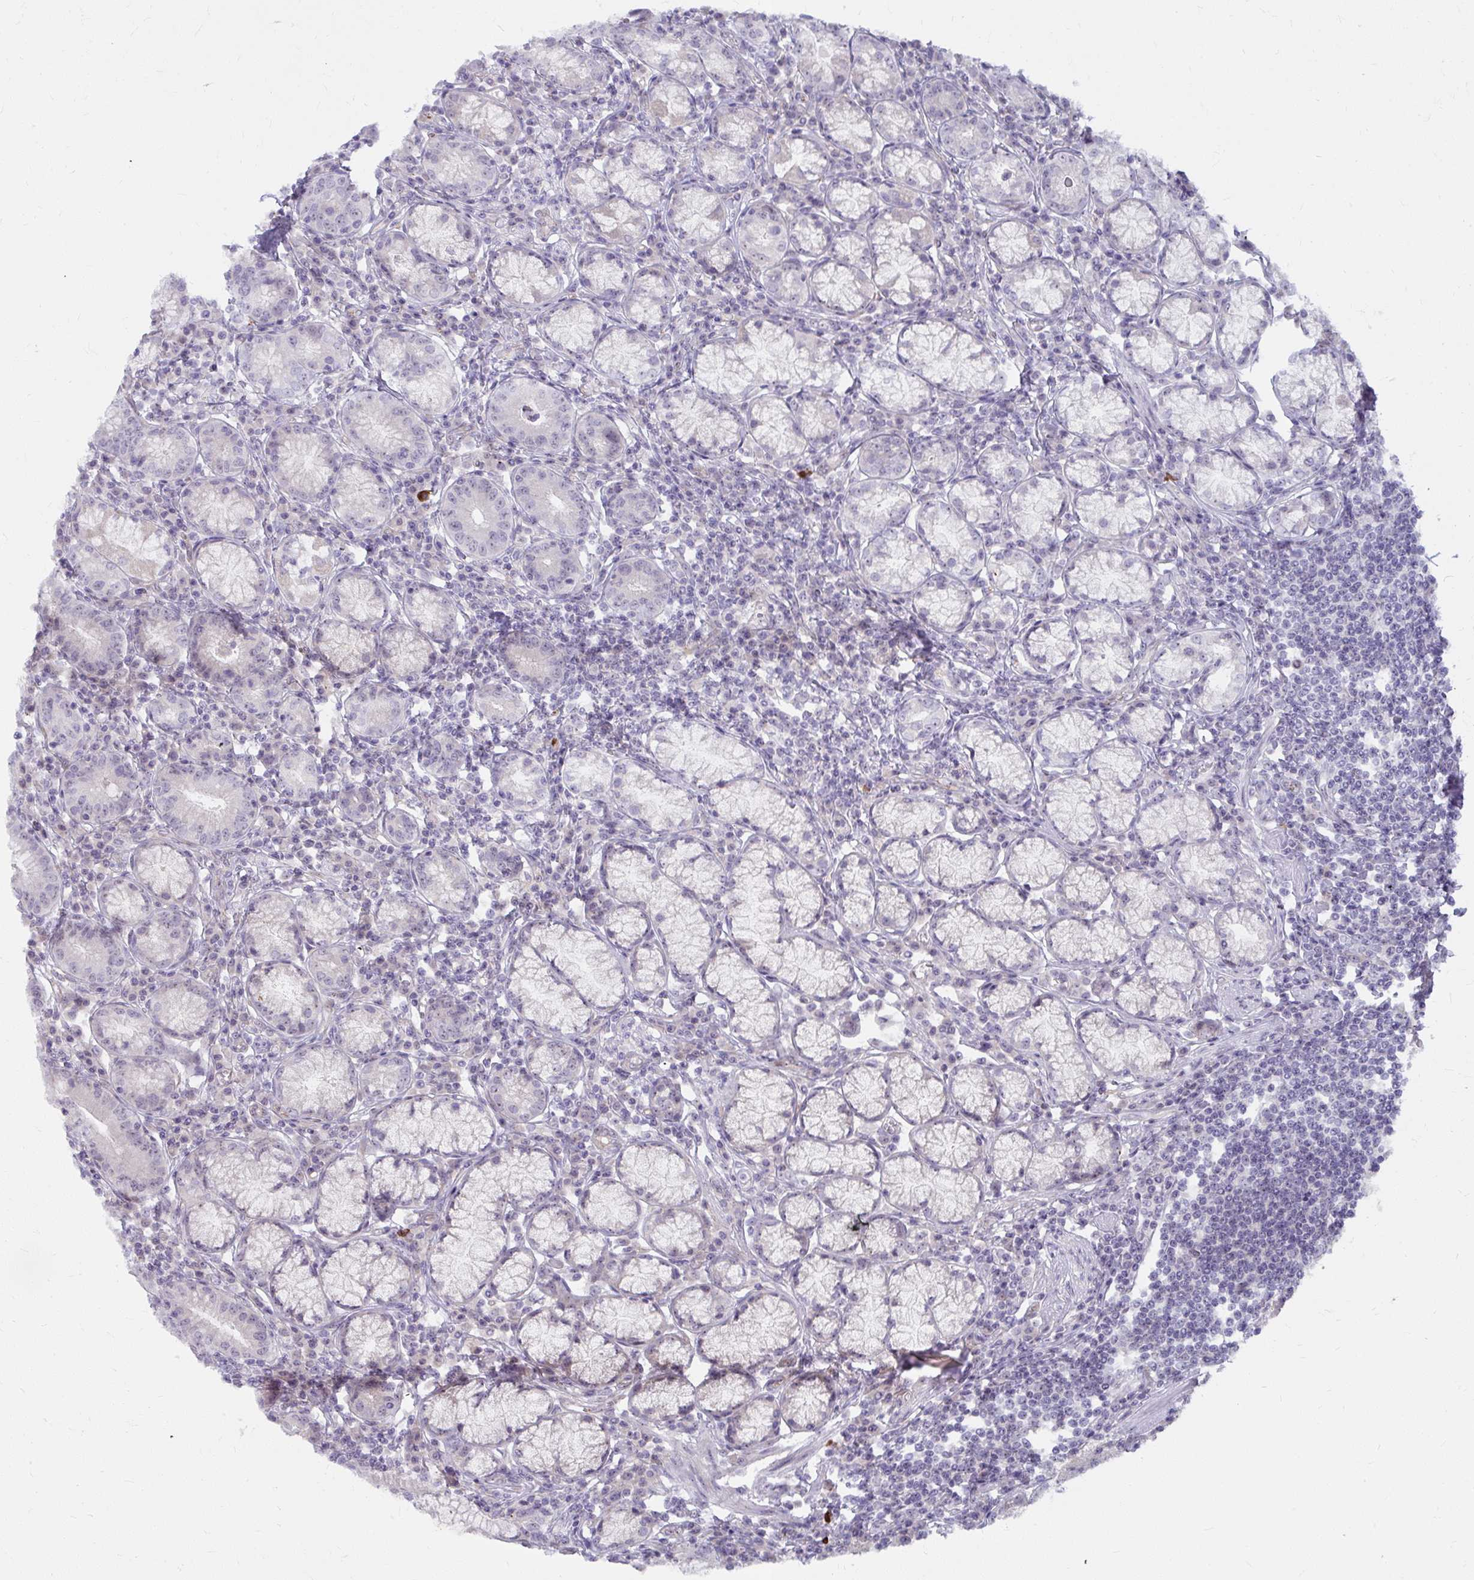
{"staining": {"intensity": "negative", "quantity": "none", "location": "none"}, "tissue": "stomach", "cell_type": "Glandular cells", "image_type": "normal", "snomed": [{"axis": "morphology", "description": "Normal tissue, NOS"}, {"axis": "topography", "description": "Stomach"}], "caption": "Micrograph shows no significant protein staining in glandular cells of unremarkable stomach.", "gene": "MUS81", "patient": {"sex": "male", "age": 55}}